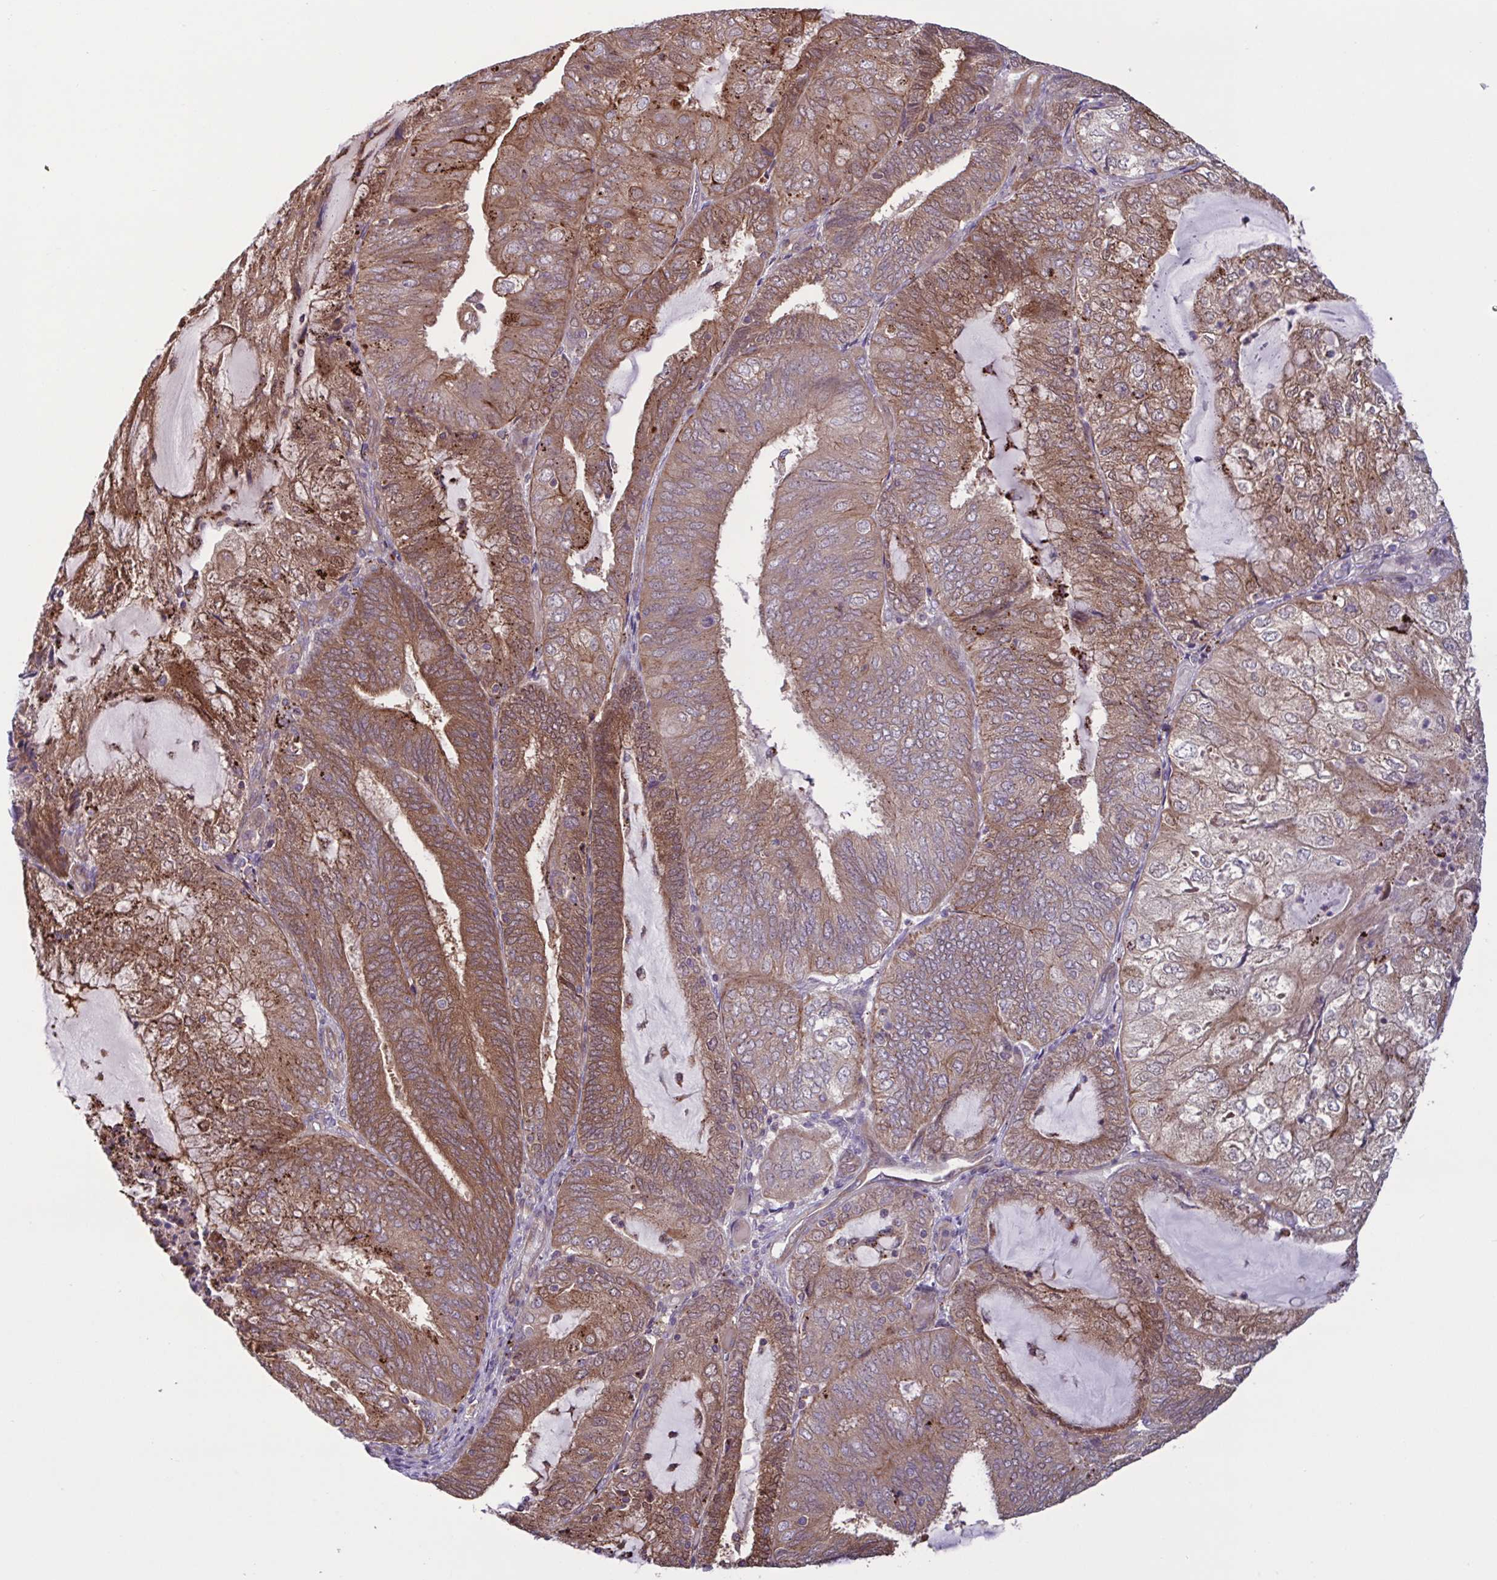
{"staining": {"intensity": "moderate", "quantity": ">75%", "location": "cytoplasmic/membranous,nuclear"}, "tissue": "endometrial cancer", "cell_type": "Tumor cells", "image_type": "cancer", "snomed": [{"axis": "morphology", "description": "Adenocarcinoma, NOS"}, {"axis": "topography", "description": "Endometrium"}], "caption": "There is medium levels of moderate cytoplasmic/membranous and nuclear expression in tumor cells of endometrial cancer, as demonstrated by immunohistochemical staining (brown color).", "gene": "GLTP", "patient": {"sex": "female", "age": 81}}